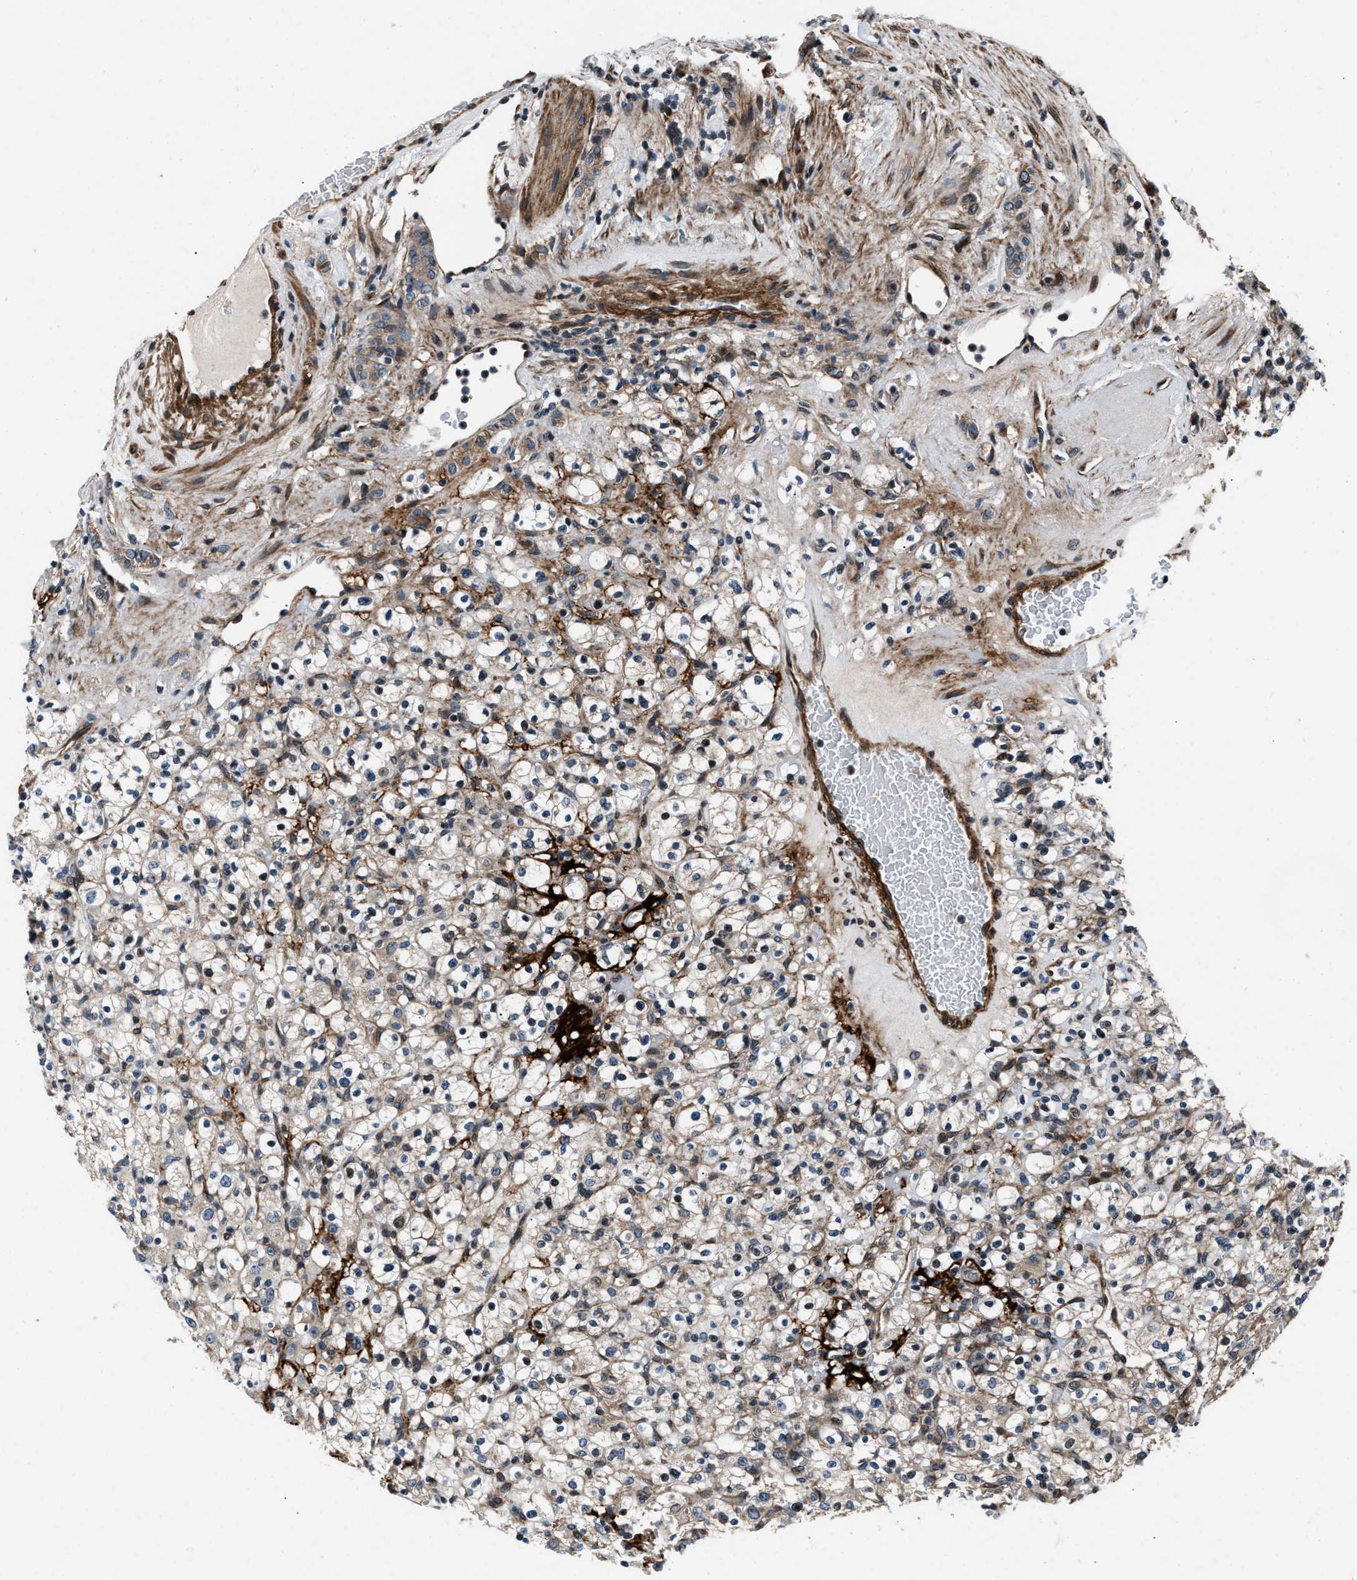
{"staining": {"intensity": "weak", "quantity": "25%-75%", "location": "cytoplasmic/membranous,nuclear"}, "tissue": "renal cancer", "cell_type": "Tumor cells", "image_type": "cancer", "snomed": [{"axis": "morphology", "description": "Normal tissue, NOS"}, {"axis": "morphology", "description": "Adenocarcinoma, NOS"}, {"axis": "topography", "description": "Kidney"}], "caption": "Brown immunohistochemical staining in renal cancer (adenocarcinoma) reveals weak cytoplasmic/membranous and nuclear staining in approximately 25%-75% of tumor cells.", "gene": "DYNC2I1", "patient": {"sex": "female", "age": 72}}